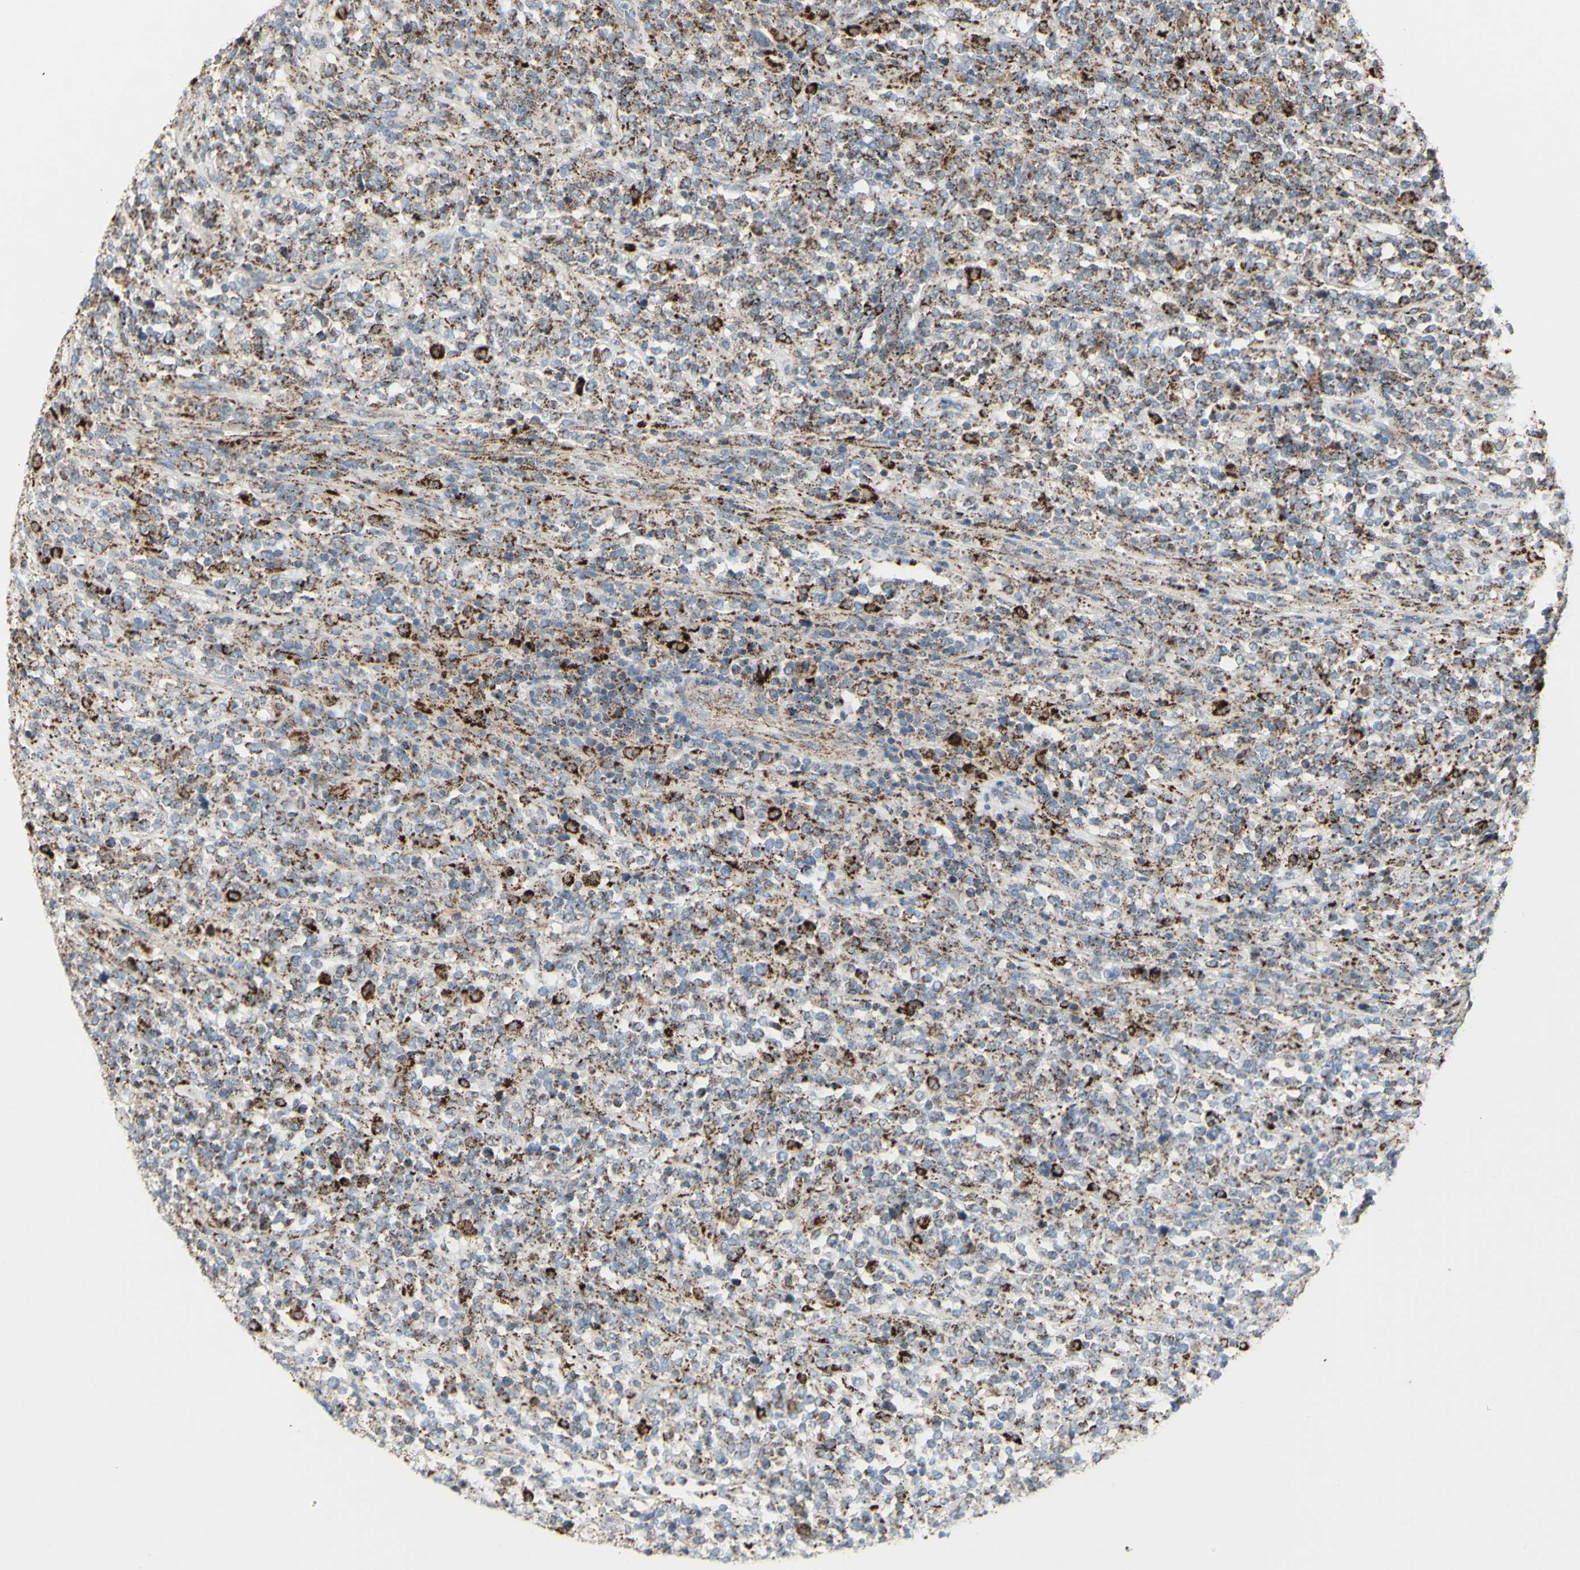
{"staining": {"intensity": "strong", "quantity": "<25%", "location": "cytoplasmic/membranous"}, "tissue": "lymphoma", "cell_type": "Tumor cells", "image_type": "cancer", "snomed": [{"axis": "morphology", "description": "Malignant lymphoma, non-Hodgkin's type, High grade"}, {"axis": "topography", "description": "Soft tissue"}], "caption": "Protein analysis of lymphoma tissue displays strong cytoplasmic/membranous expression in approximately <25% of tumor cells.", "gene": "CNTNAP1", "patient": {"sex": "male", "age": 18}}